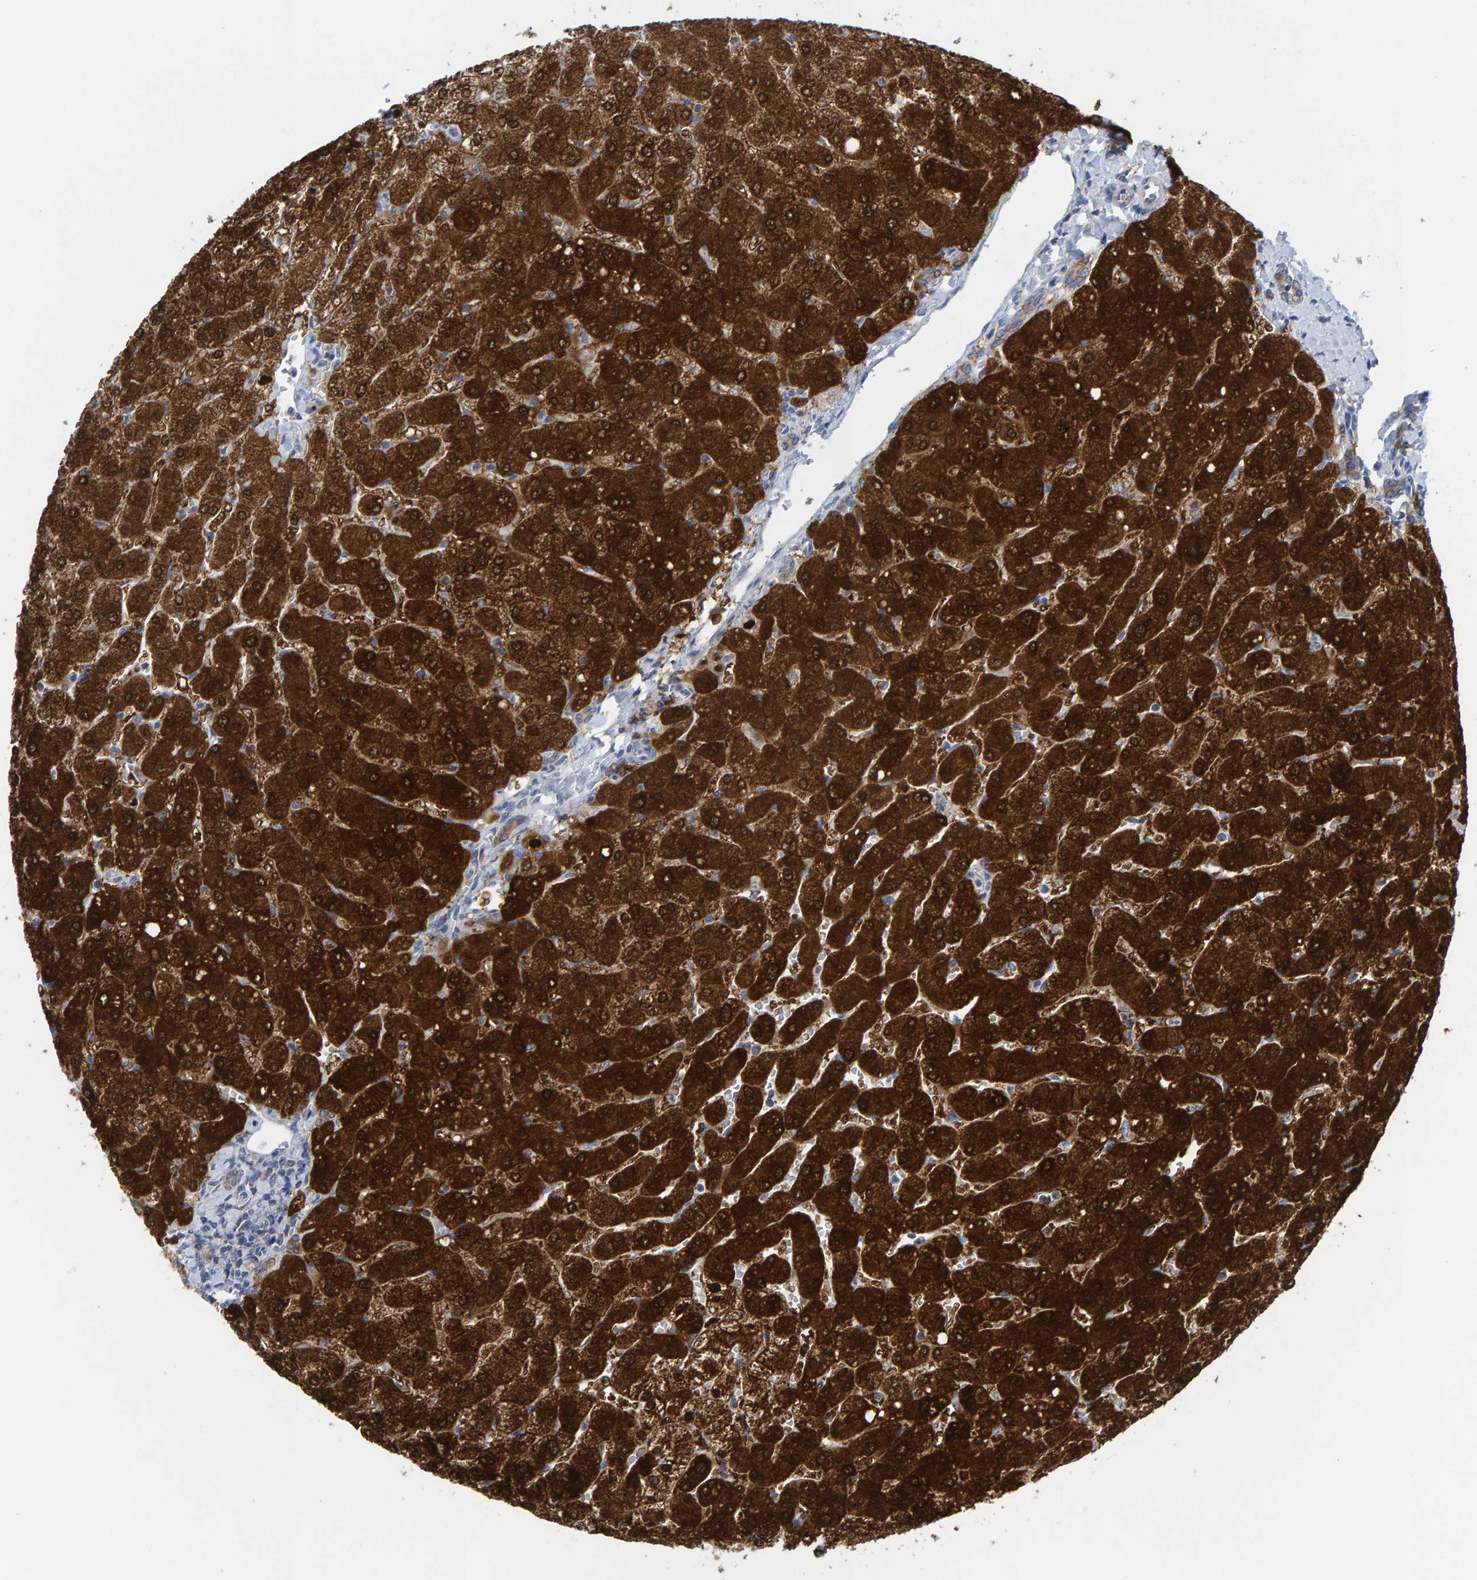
{"staining": {"intensity": "weak", "quantity": "25%-75%", "location": "cytoplasmic/membranous"}, "tissue": "liver", "cell_type": "Cholangiocytes", "image_type": "normal", "snomed": [{"axis": "morphology", "description": "Normal tissue, NOS"}, {"axis": "topography", "description": "Liver"}], "caption": "Human liver stained with a brown dye displays weak cytoplasmic/membranous positive expression in approximately 25%-75% of cholangiocytes.", "gene": "MRPS7", "patient": {"sex": "male", "age": 55}}